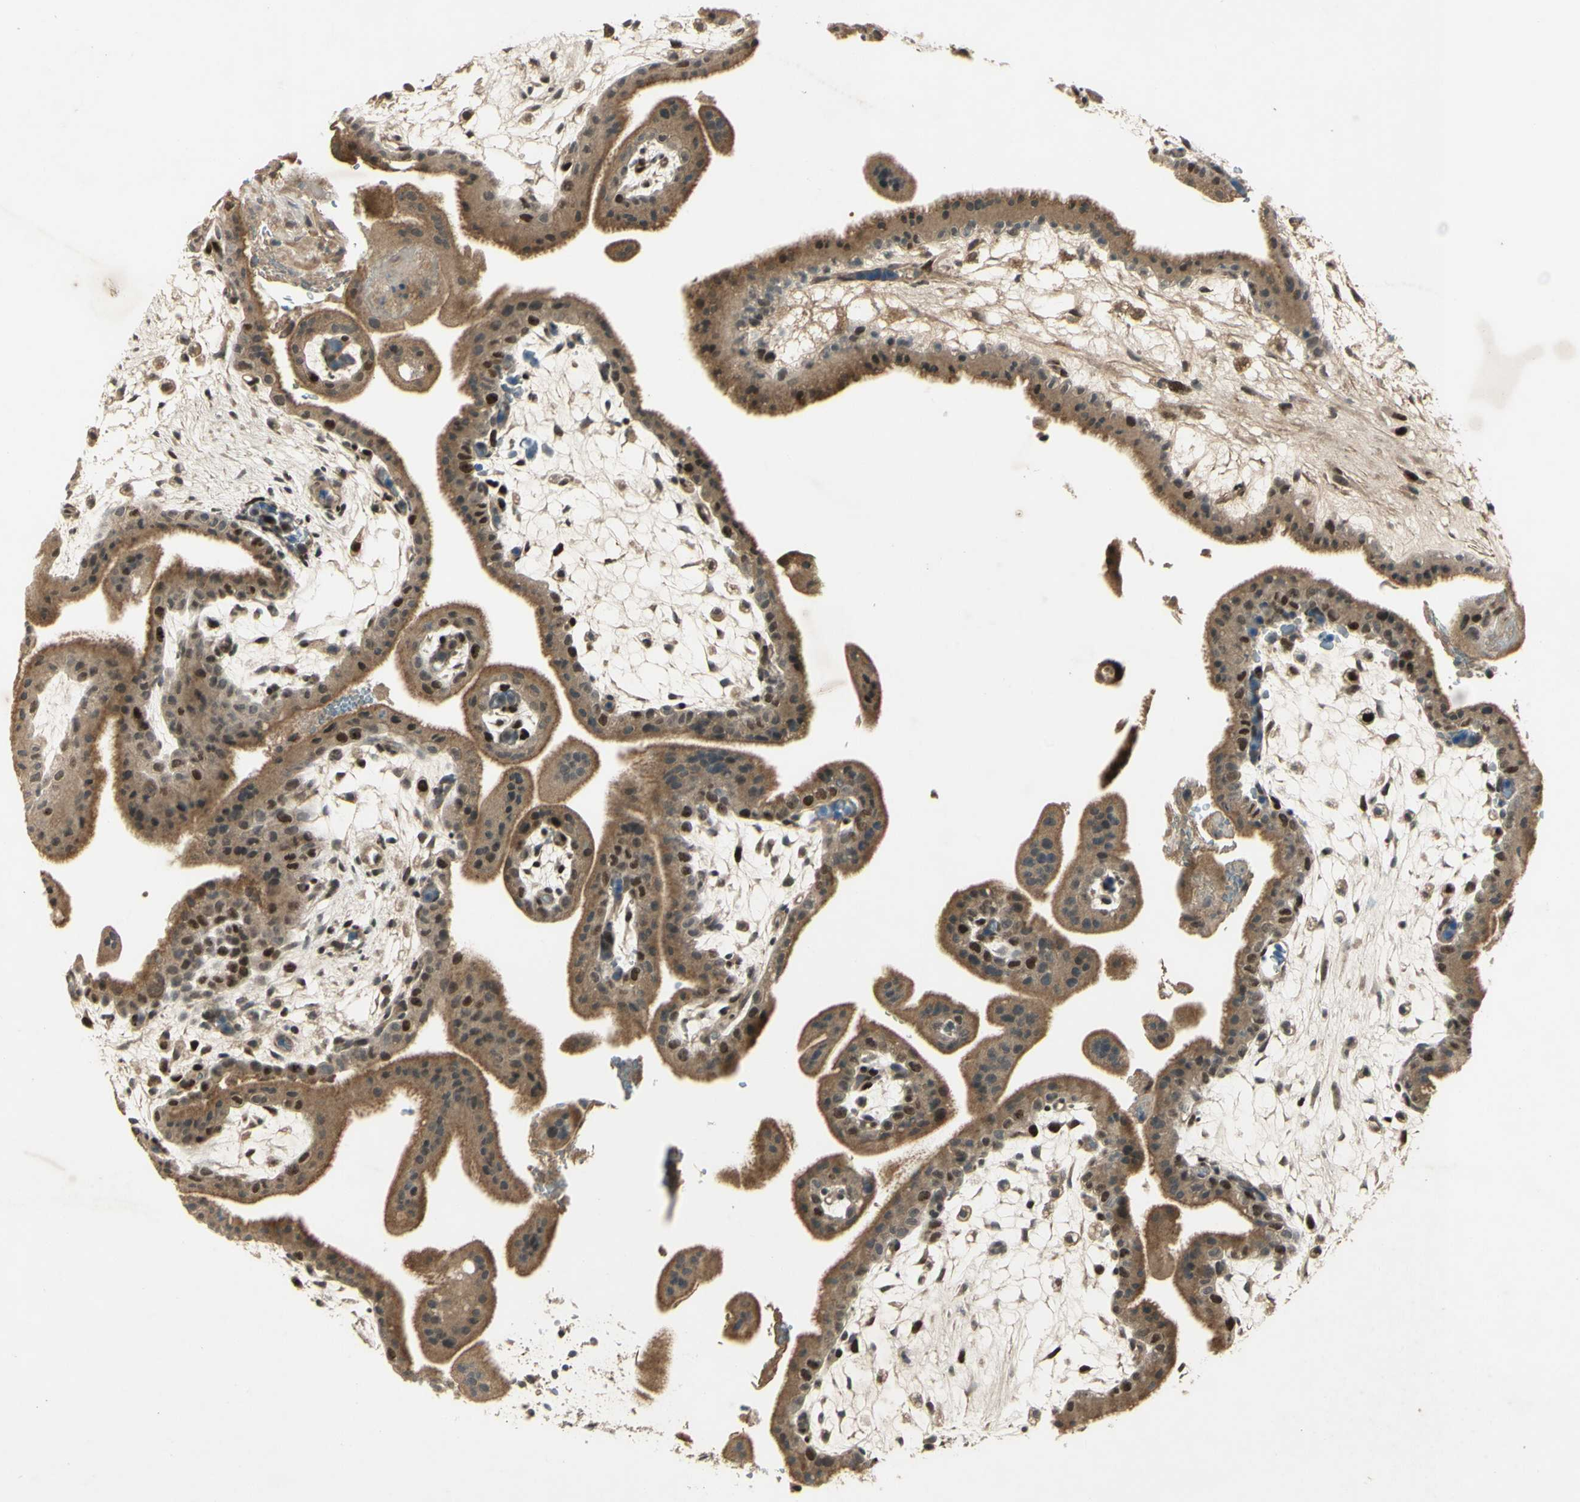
{"staining": {"intensity": "moderate", "quantity": "<25%", "location": "cytoplasmic/membranous"}, "tissue": "placenta", "cell_type": "Decidual cells", "image_type": "normal", "snomed": [{"axis": "morphology", "description": "Normal tissue, NOS"}, {"axis": "topography", "description": "Placenta"}], "caption": "Immunohistochemistry of normal placenta displays low levels of moderate cytoplasmic/membranous staining in approximately <25% of decidual cells.", "gene": "RAD18", "patient": {"sex": "female", "age": 35}}